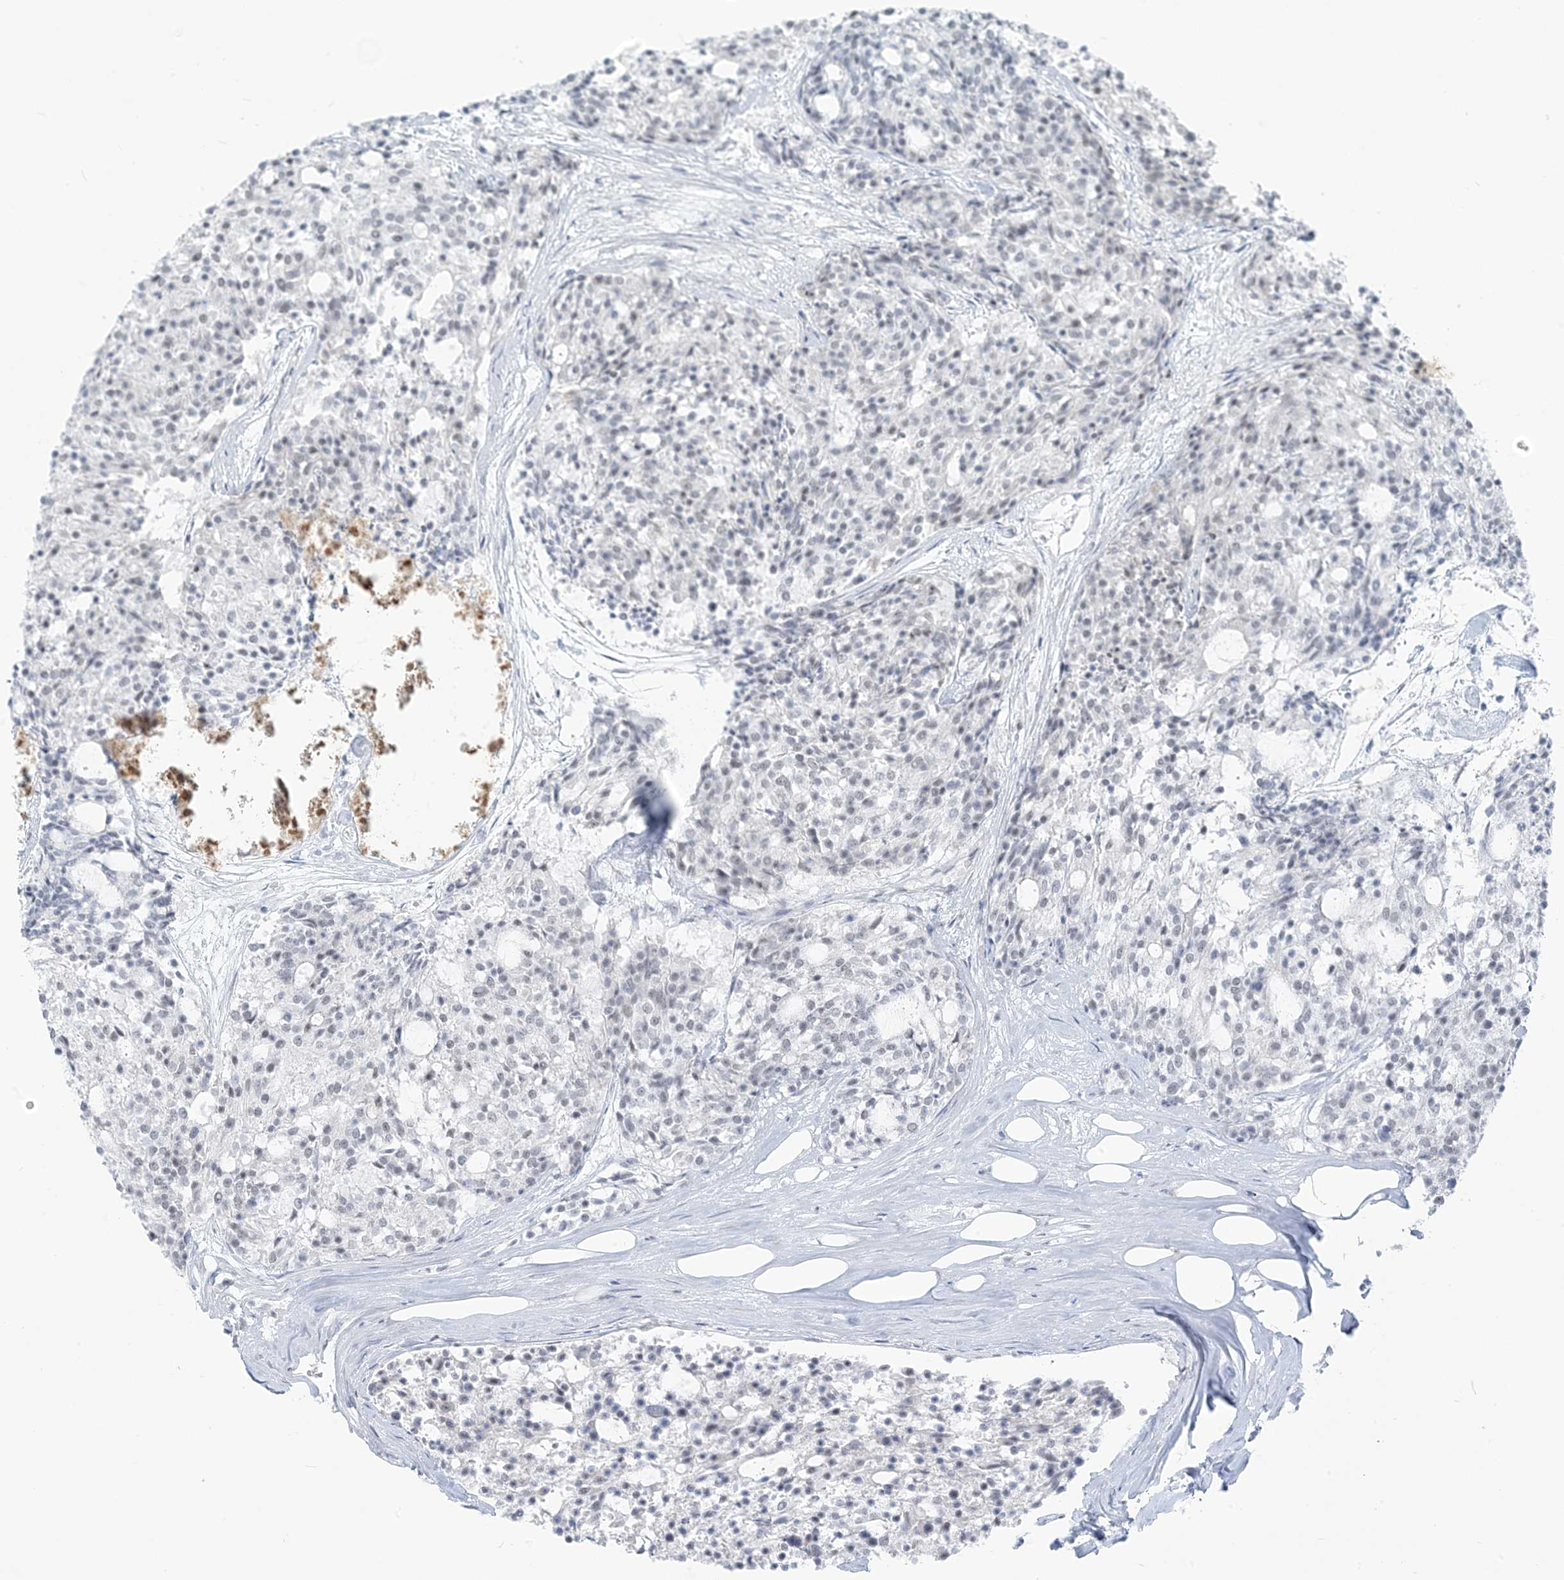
{"staining": {"intensity": "negative", "quantity": "none", "location": "none"}, "tissue": "carcinoid", "cell_type": "Tumor cells", "image_type": "cancer", "snomed": [{"axis": "morphology", "description": "Carcinoid, malignant, NOS"}, {"axis": "topography", "description": "Pancreas"}], "caption": "Tumor cells are negative for protein expression in human malignant carcinoid. (Brightfield microscopy of DAB (3,3'-diaminobenzidine) IHC at high magnification).", "gene": "SCML1", "patient": {"sex": "female", "age": 54}}